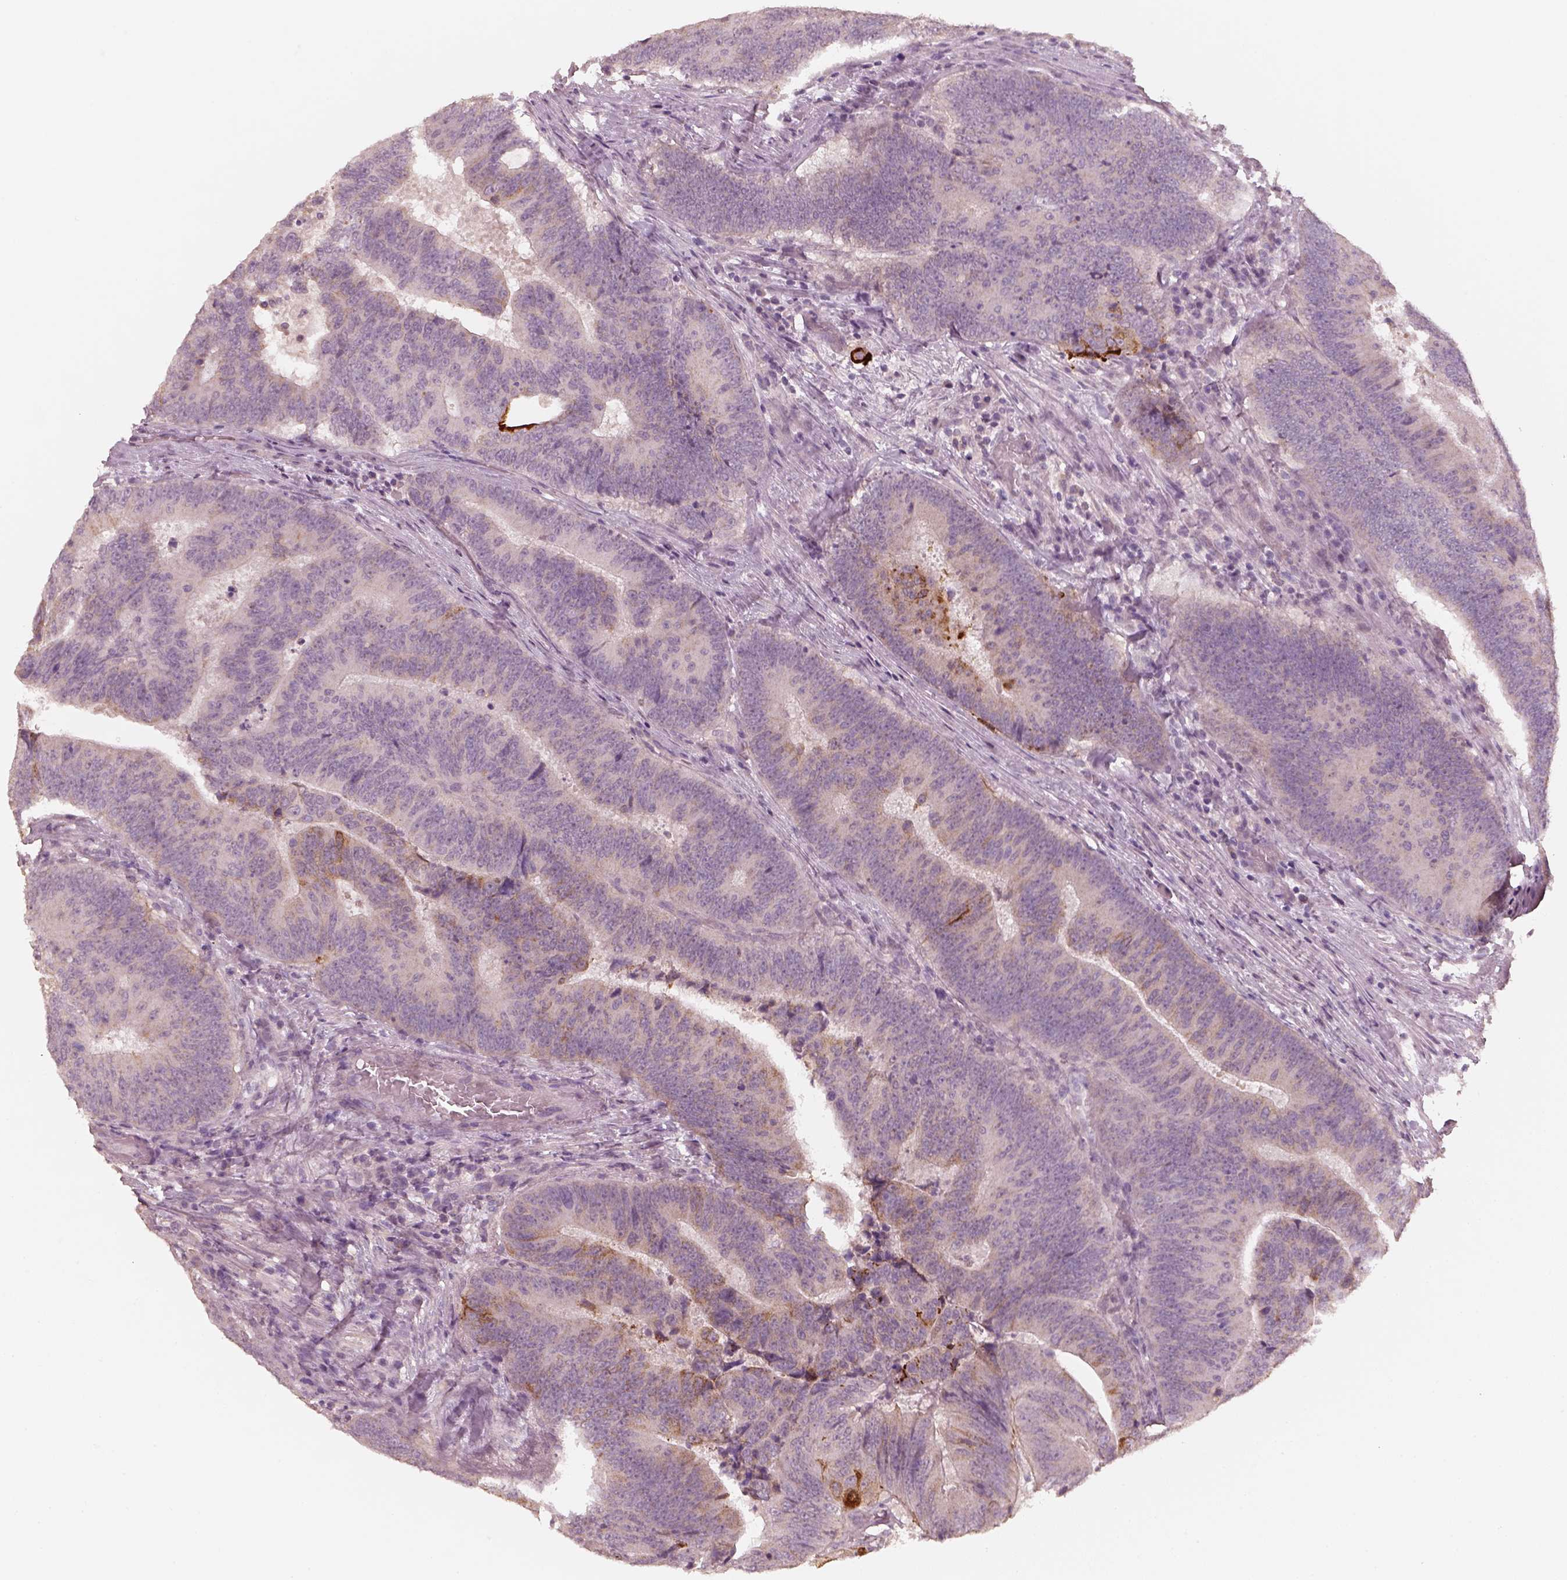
{"staining": {"intensity": "strong", "quantity": "<25%", "location": "cytoplasmic/membranous"}, "tissue": "colorectal cancer", "cell_type": "Tumor cells", "image_type": "cancer", "snomed": [{"axis": "morphology", "description": "Adenocarcinoma, NOS"}, {"axis": "topography", "description": "Colon"}], "caption": "This is an image of immunohistochemistry staining of colorectal cancer (adenocarcinoma), which shows strong positivity in the cytoplasmic/membranous of tumor cells.", "gene": "LAMC2", "patient": {"sex": "female", "age": 82}}